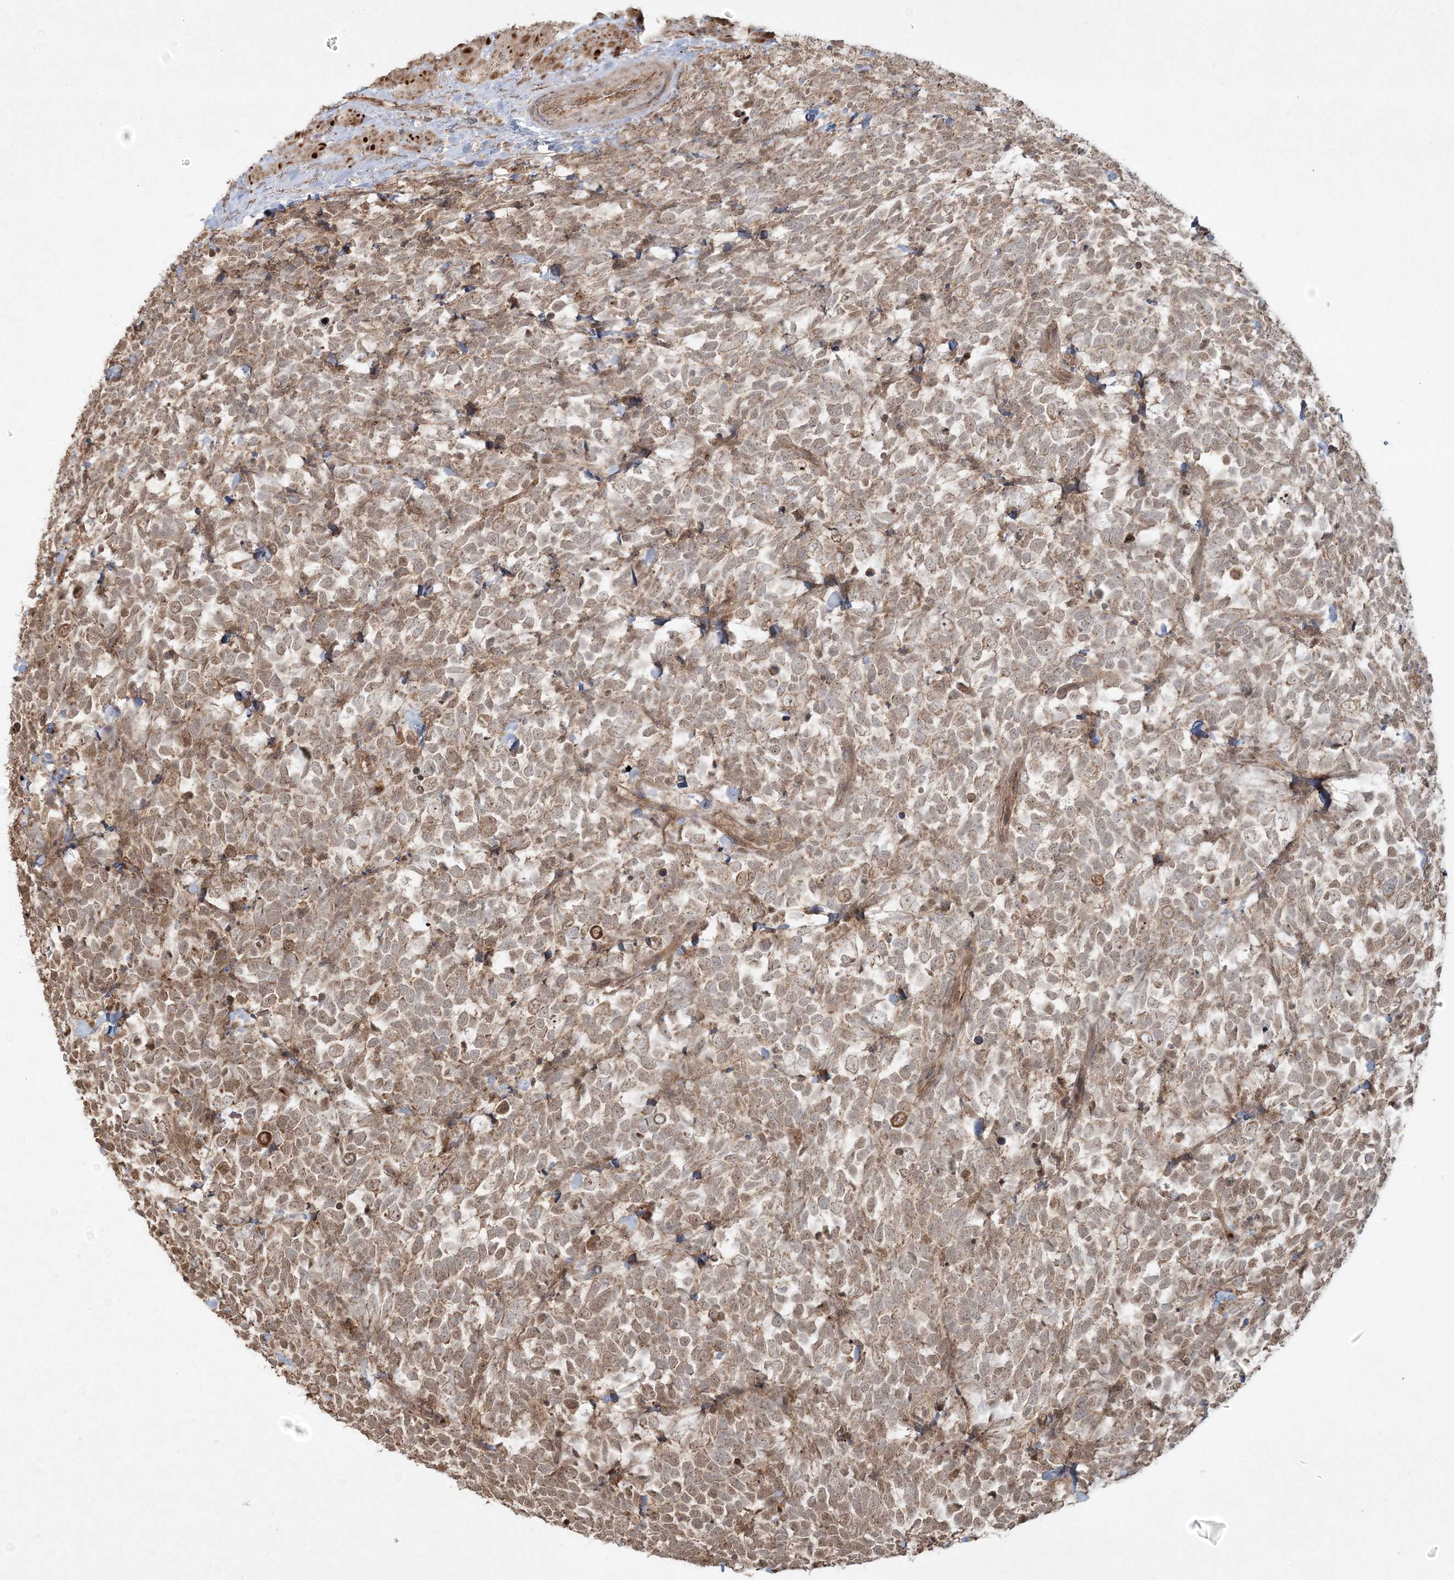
{"staining": {"intensity": "weak", "quantity": ">75%", "location": "cytoplasmic/membranous"}, "tissue": "urothelial cancer", "cell_type": "Tumor cells", "image_type": "cancer", "snomed": [{"axis": "morphology", "description": "Urothelial carcinoma, High grade"}, {"axis": "topography", "description": "Urinary bladder"}], "caption": "Immunohistochemistry photomicrograph of human urothelial cancer stained for a protein (brown), which displays low levels of weak cytoplasmic/membranous staining in approximately >75% of tumor cells.", "gene": "ANAPC16", "patient": {"sex": "female", "age": 82}}